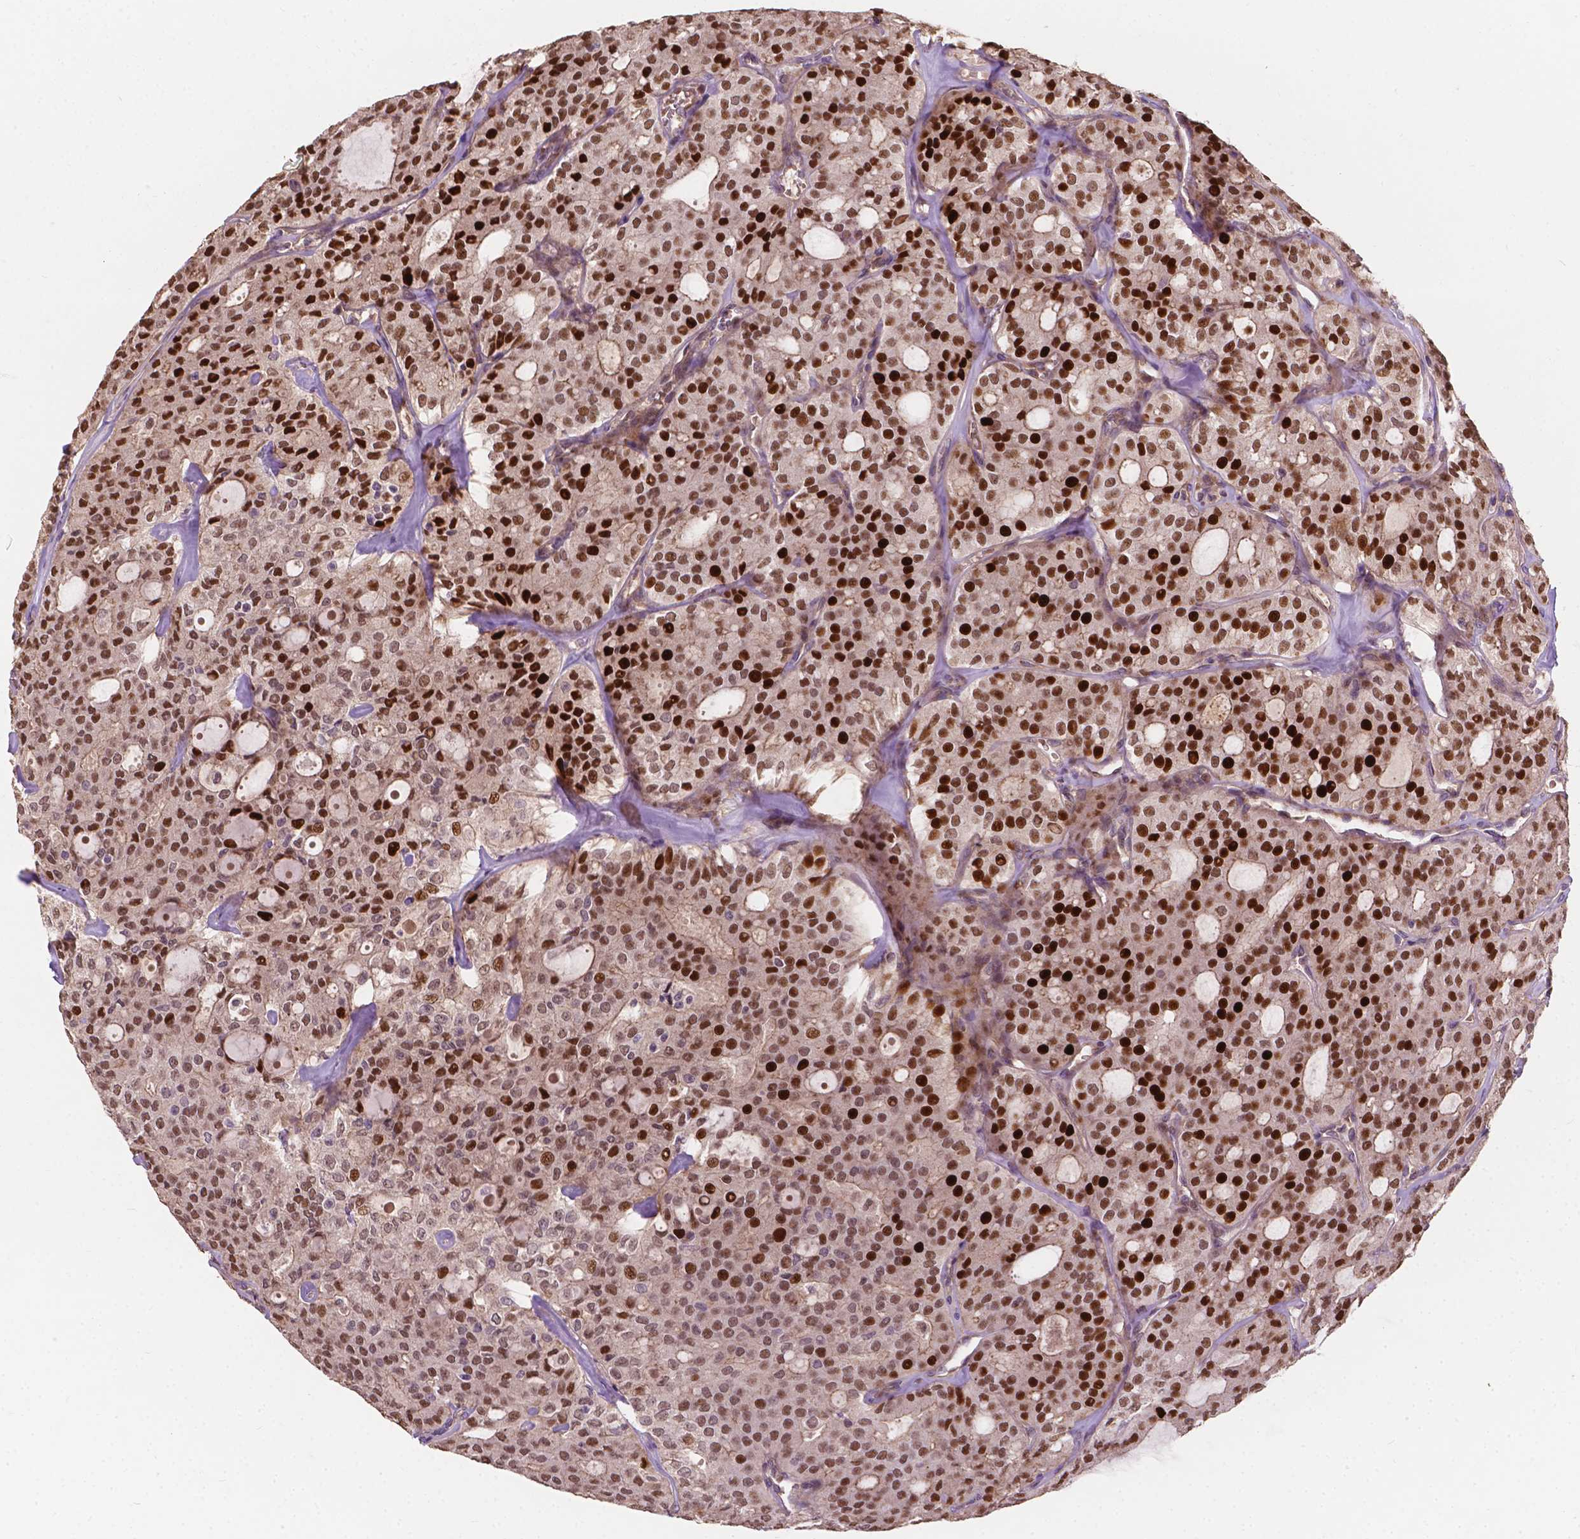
{"staining": {"intensity": "strong", "quantity": ">75%", "location": "nuclear"}, "tissue": "thyroid cancer", "cell_type": "Tumor cells", "image_type": "cancer", "snomed": [{"axis": "morphology", "description": "Follicular adenoma carcinoma, NOS"}, {"axis": "topography", "description": "Thyroid gland"}], "caption": "An immunohistochemistry photomicrograph of neoplastic tissue is shown. Protein staining in brown highlights strong nuclear positivity in thyroid cancer (follicular adenoma carcinoma) within tumor cells.", "gene": "DUSP16", "patient": {"sex": "male", "age": 75}}